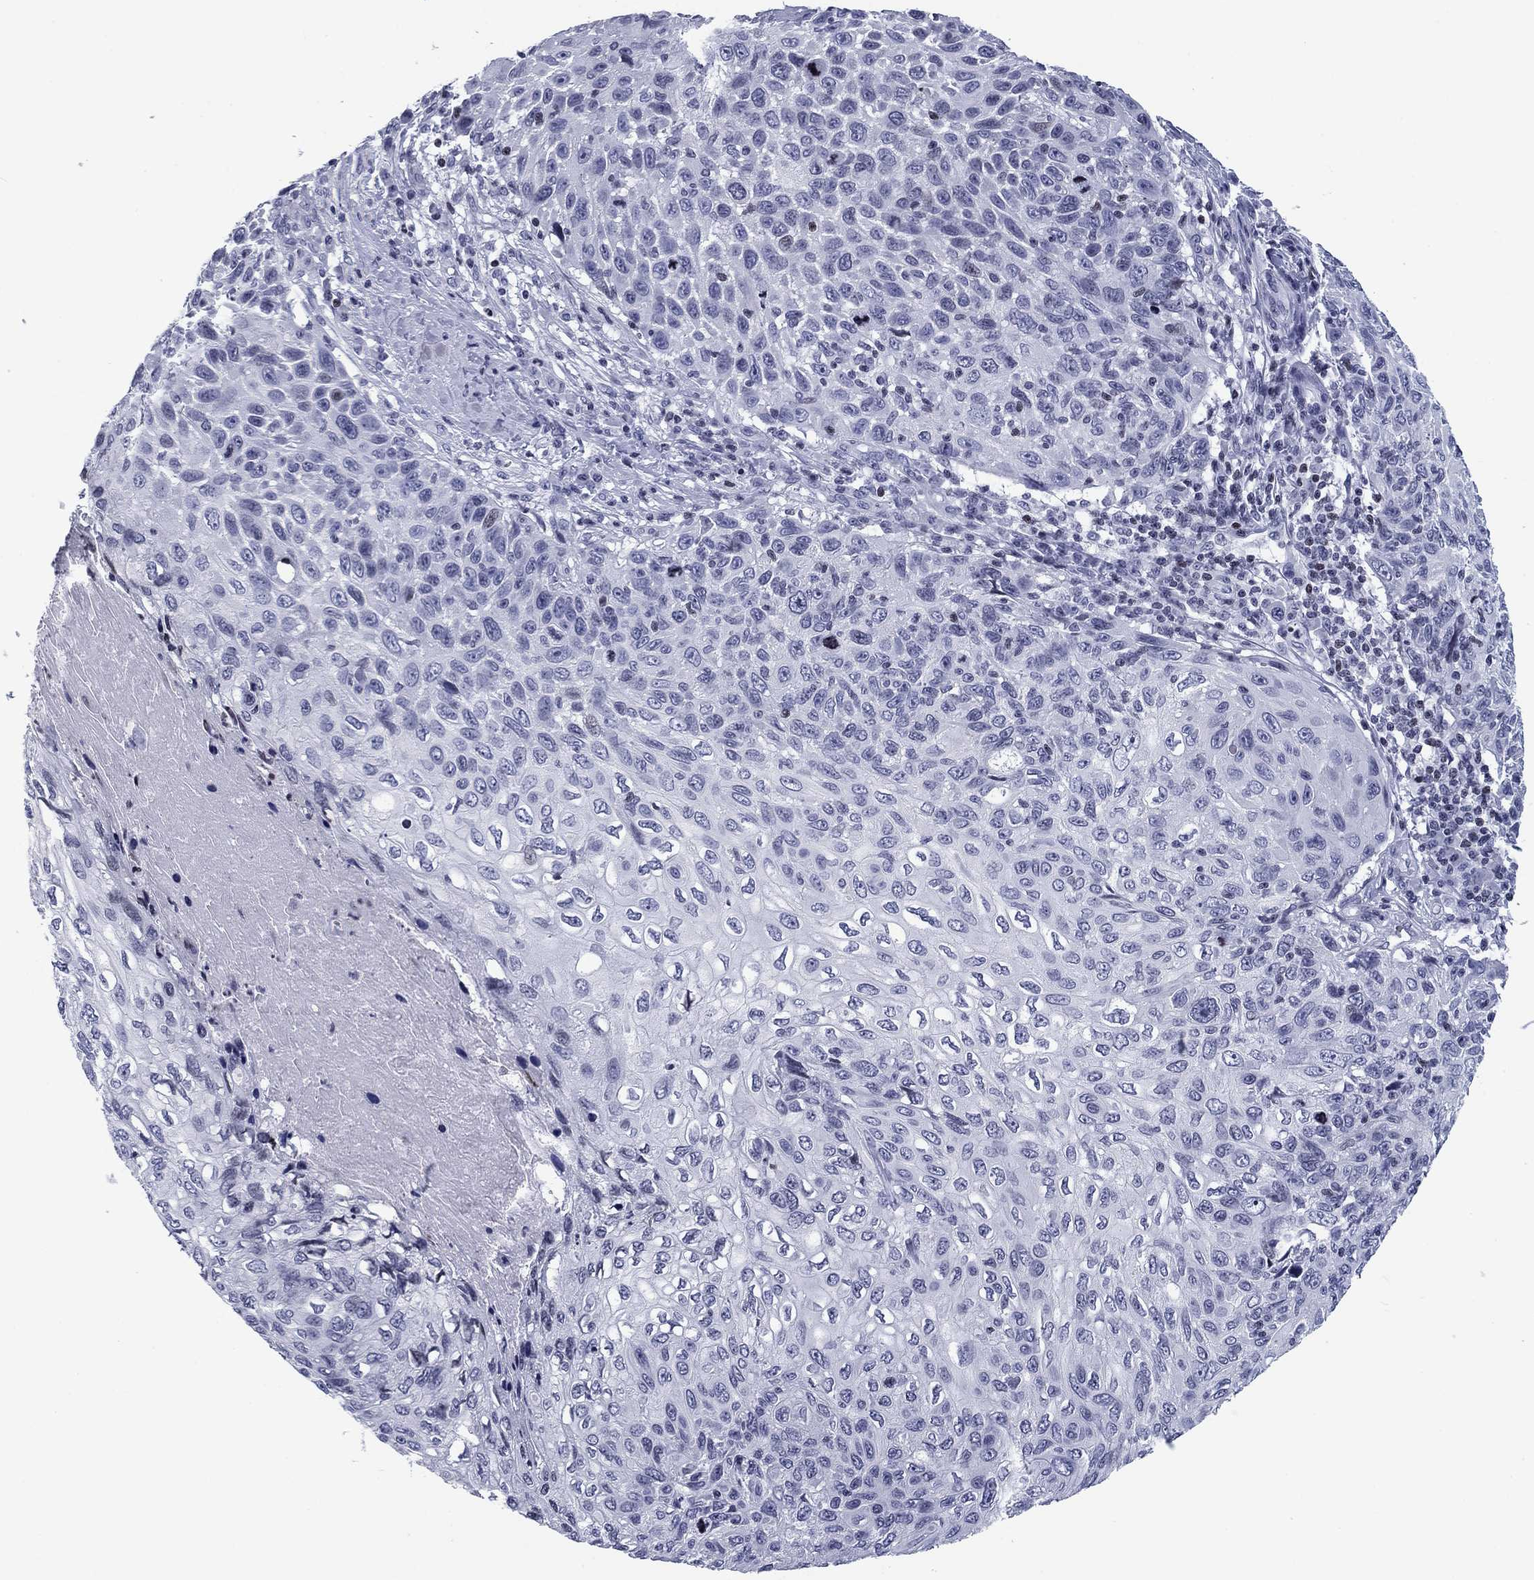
{"staining": {"intensity": "negative", "quantity": "none", "location": "none"}, "tissue": "skin cancer", "cell_type": "Tumor cells", "image_type": "cancer", "snomed": [{"axis": "morphology", "description": "Squamous cell carcinoma, NOS"}, {"axis": "topography", "description": "Skin"}], "caption": "Immunohistochemical staining of skin cancer (squamous cell carcinoma) reveals no significant staining in tumor cells.", "gene": "CCDC144A", "patient": {"sex": "male", "age": 92}}